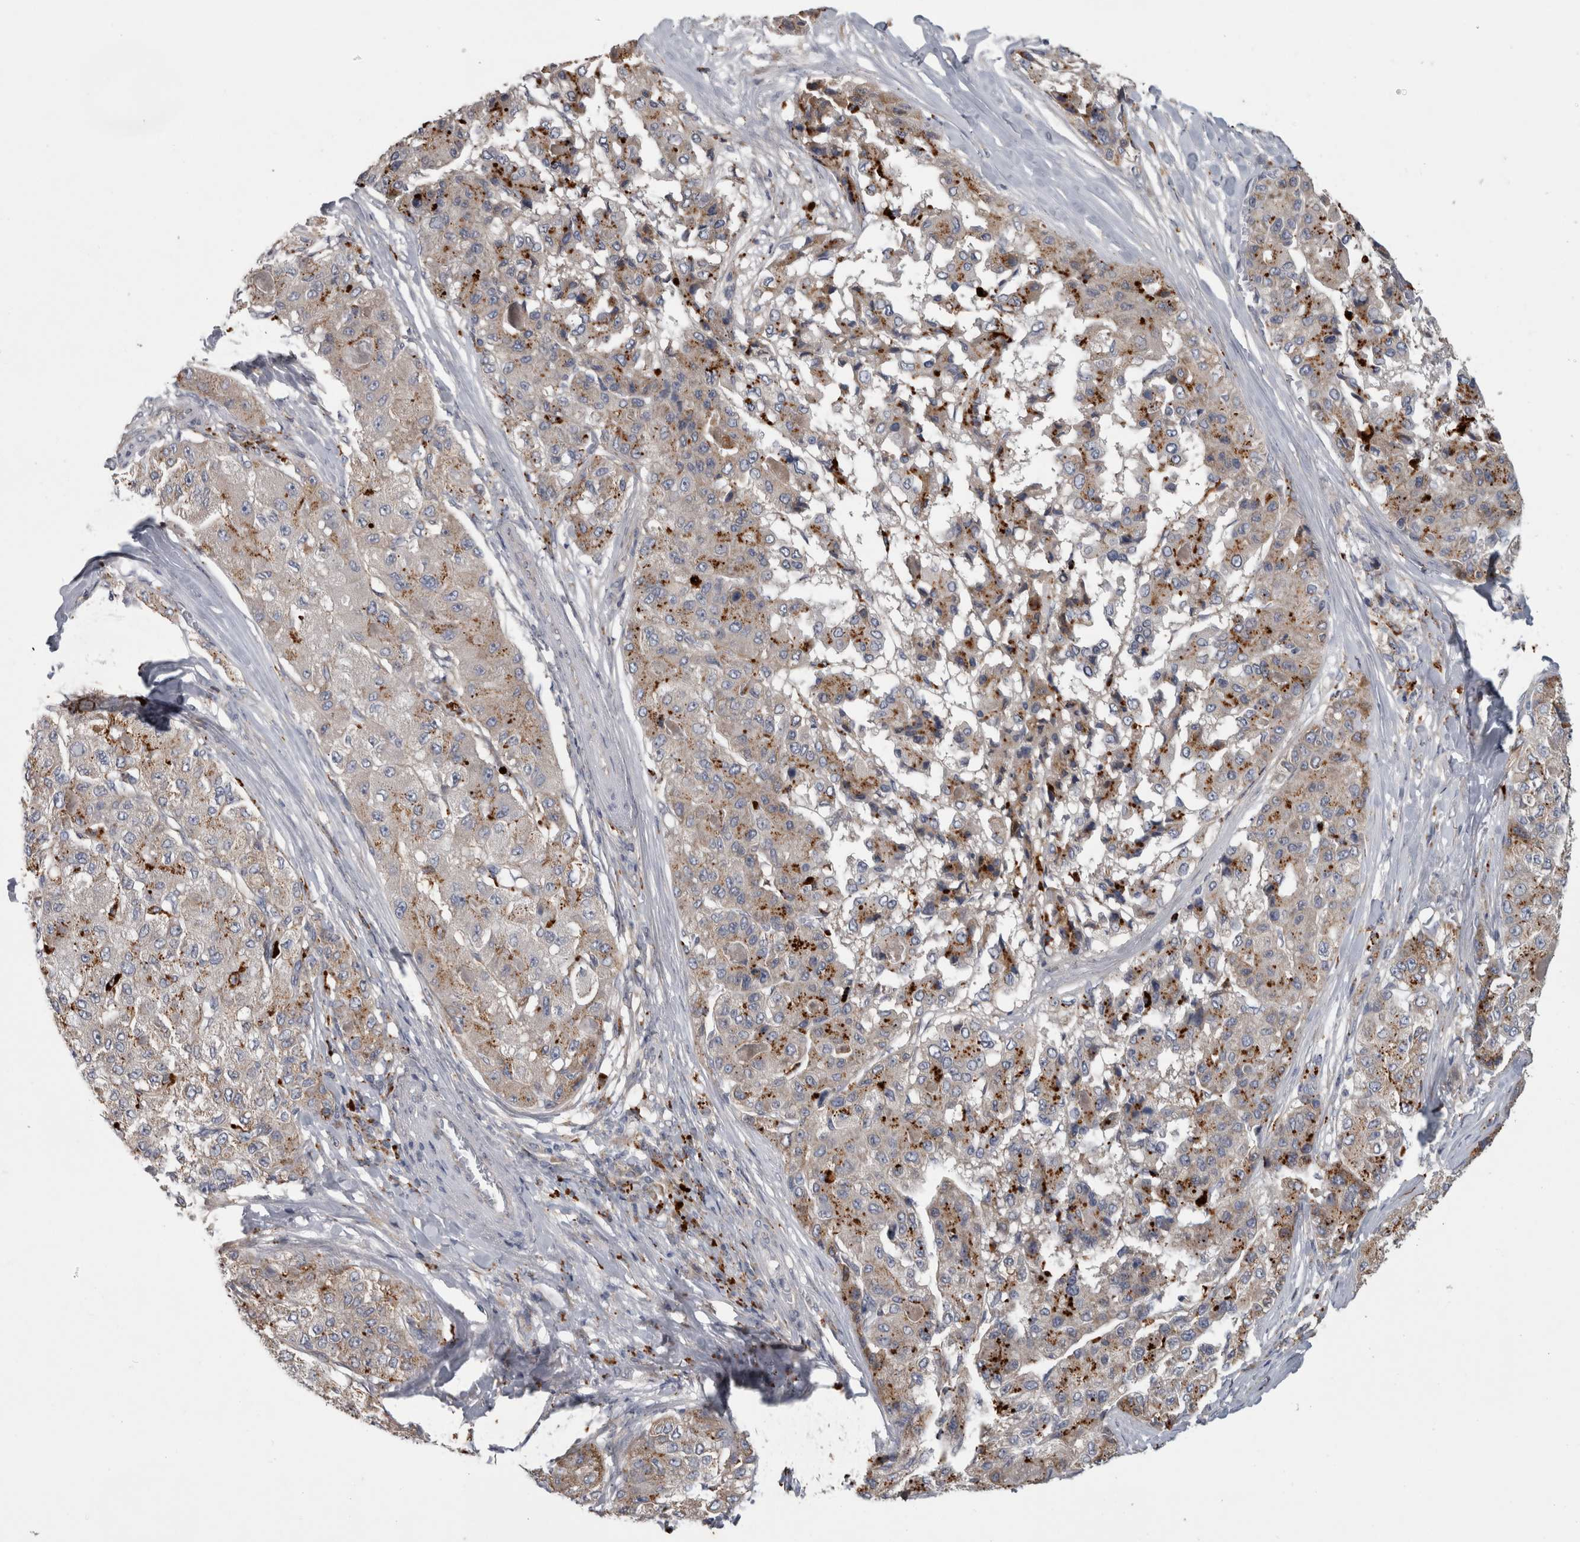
{"staining": {"intensity": "moderate", "quantity": "25%-75%", "location": "cytoplasmic/membranous"}, "tissue": "liver cancer", "cell_type": "Tumor cells", "image_type": "cancer", "snomed": [{"axis": "morphology", "description": "Carcinoma, Hepatocellular, NOS"}, {"axis": "topography", "description": "Liver"}], "caption": "Immunohistochemical staining of liver cancer demonstrates medium levels of moderate cytoplasmic/membranous positivity in about 25%-75% of tumor cells.", "gene": "ATXN2", "patient": {"sex": "male", "age": 80}}